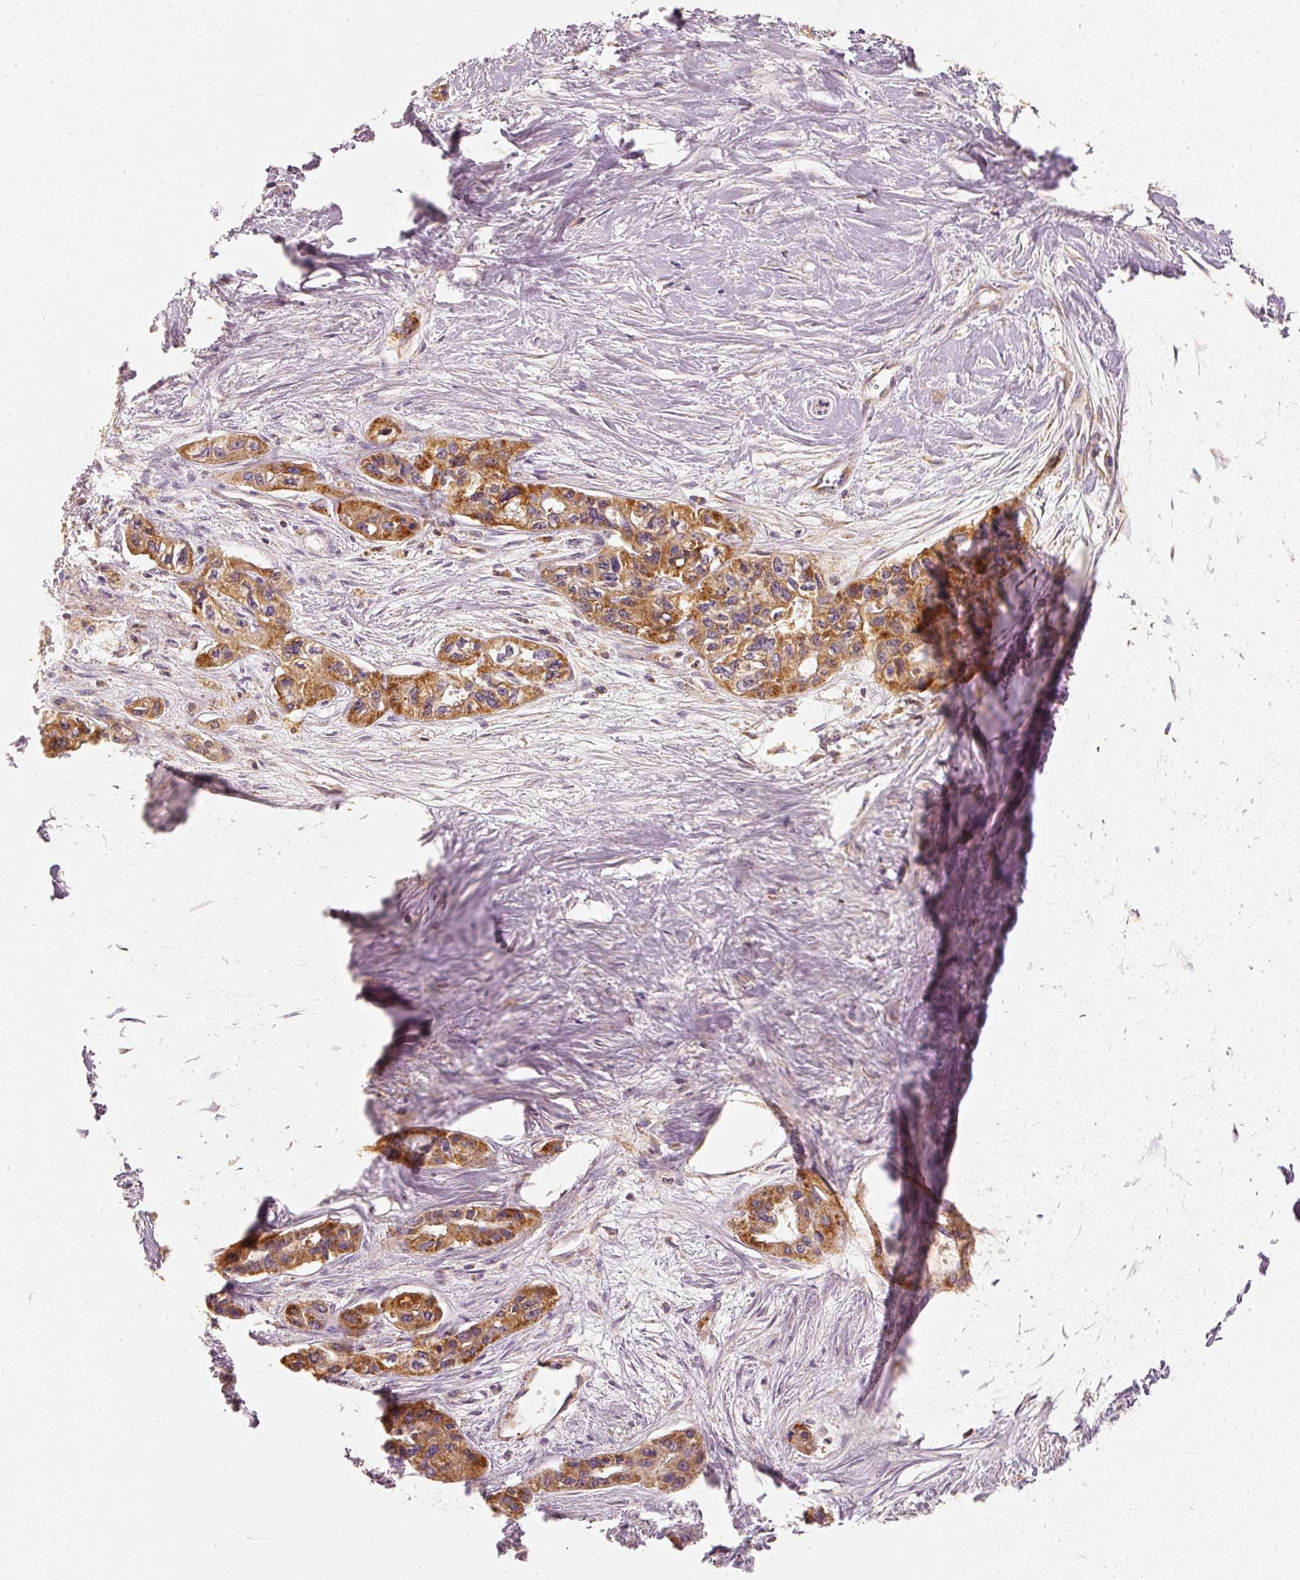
{"staining": {"intensity": "moderate", "quantity": ">75%", "location": "cytoplasmic/membranous"}, "tissue": "pancreatic cancer", "cell_type": "Tumor cells", "image_type": "cancer", "snomed": [{"axis": "morphology", "description": "Adenocarcinoma, NOS"}, {"axis": "topography", "description": "Pancreas"}], "caption": "Immunohistochemical staining of human pancreatic adenocarcinoma reveals medium levels of moderate cytoplasmic/membranous positivity in about >75% of tumor cells. The staining was performed using DAB (3,3'-diaminobenzidine), with brown indicating positive protein expression. Nuclei are stained blue with hematoxylin.", "gene": "TOMM40", "patient": {"sex": "female", "age": 50}}